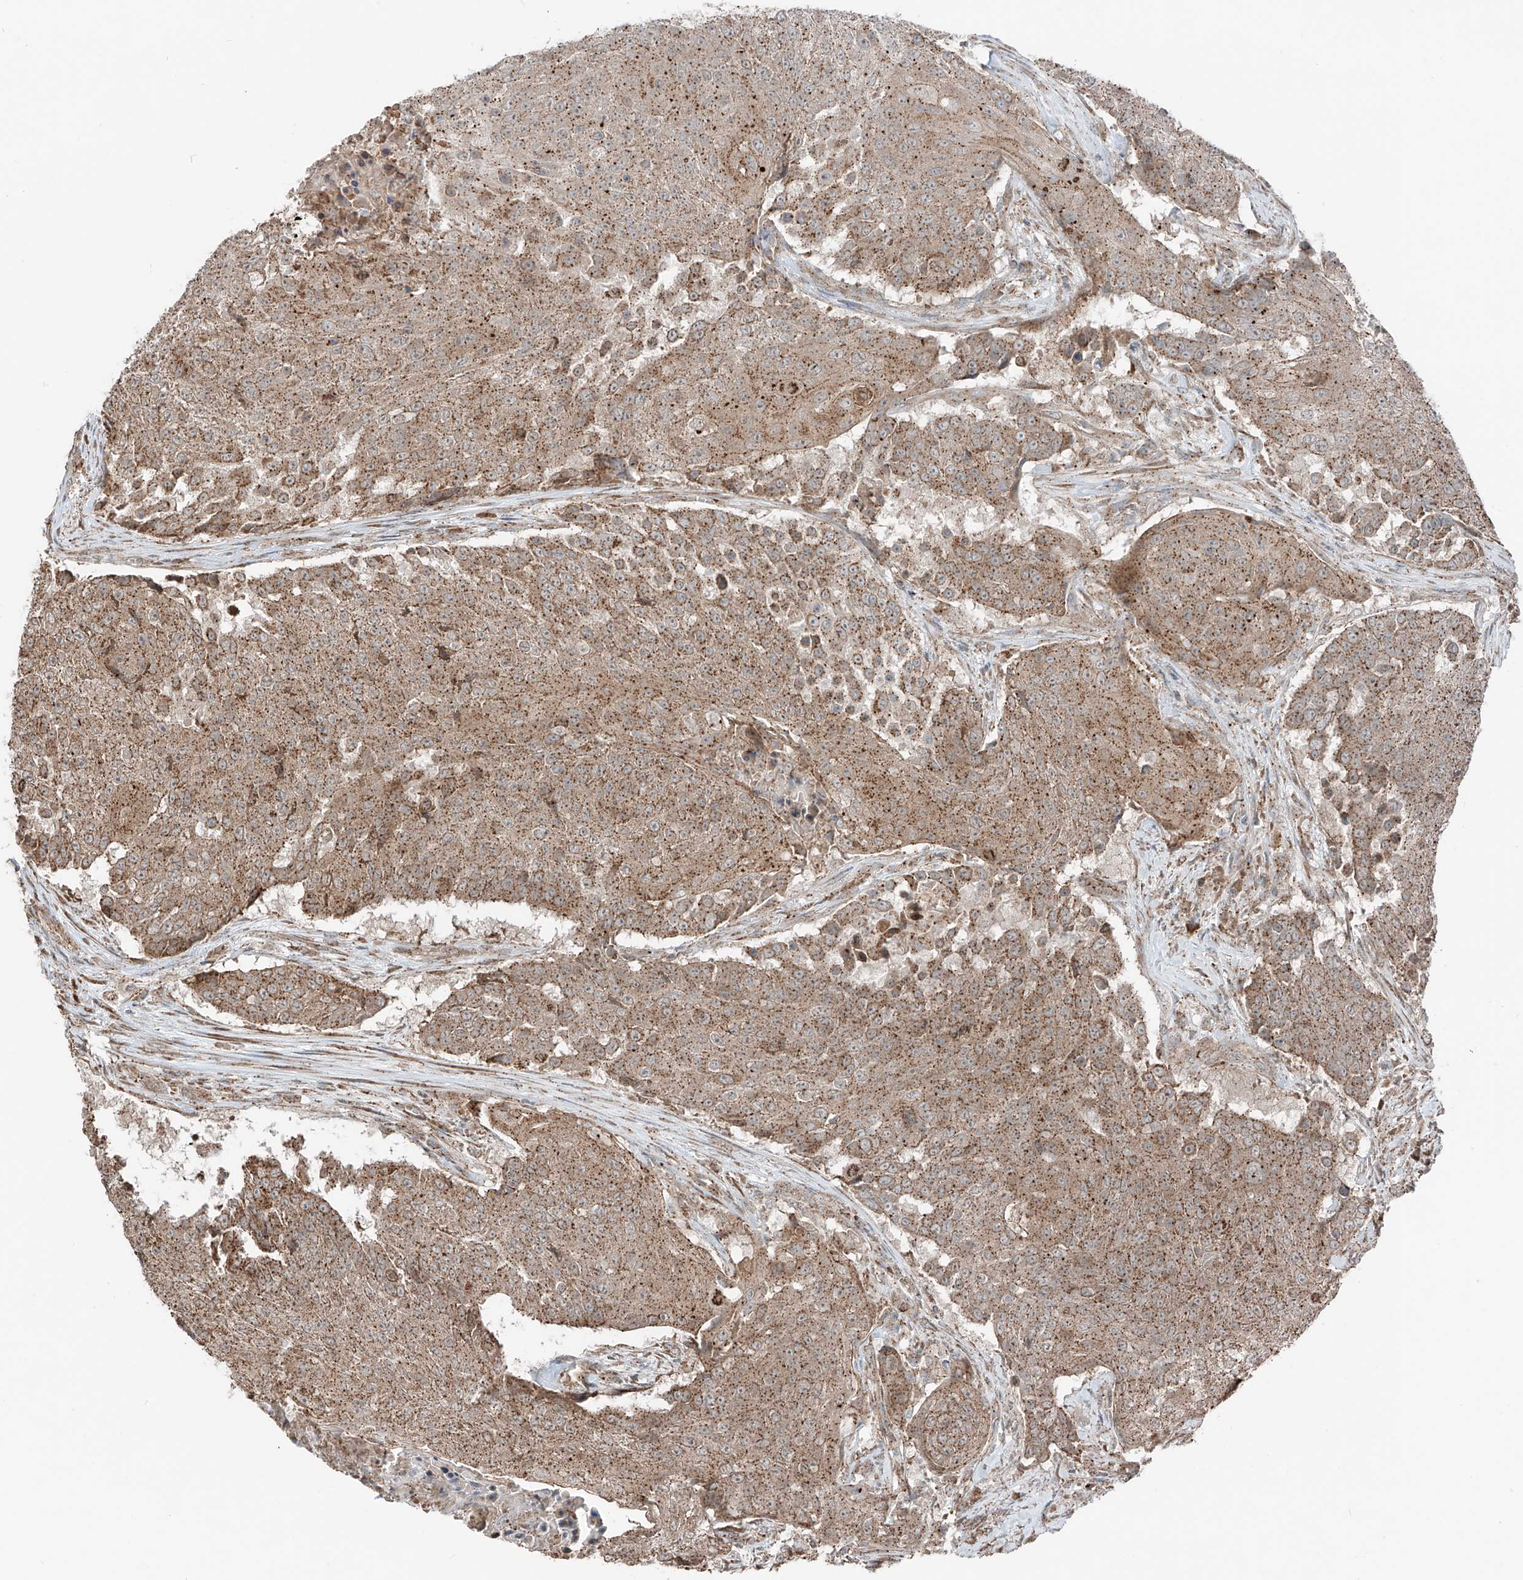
{"staining": {"intensity": "moderate", "quantity": ">75%", "location": "cytoplasmic/membranous"}, "tissue": "urothelial cancer", "cell_type": "Tumor cells", "image_type": "cancer", "snomed": [{"axis": "morphology", "description": "Urothelial carcinoma, High grade"}, {"axis": "topography", "description": "Urinary bladder"}], "caption": "Immunohistochemical staining of urothelial cancer exhibits medium levels of moderate cytoplasmic/membranous staining in about >75% of tumor cells. Immunohistochemistry stains the protein of interest in brown and the nuclei are stained blue.", "gene": "CEP162", "patient": {"sex": "female", "age": 63}}